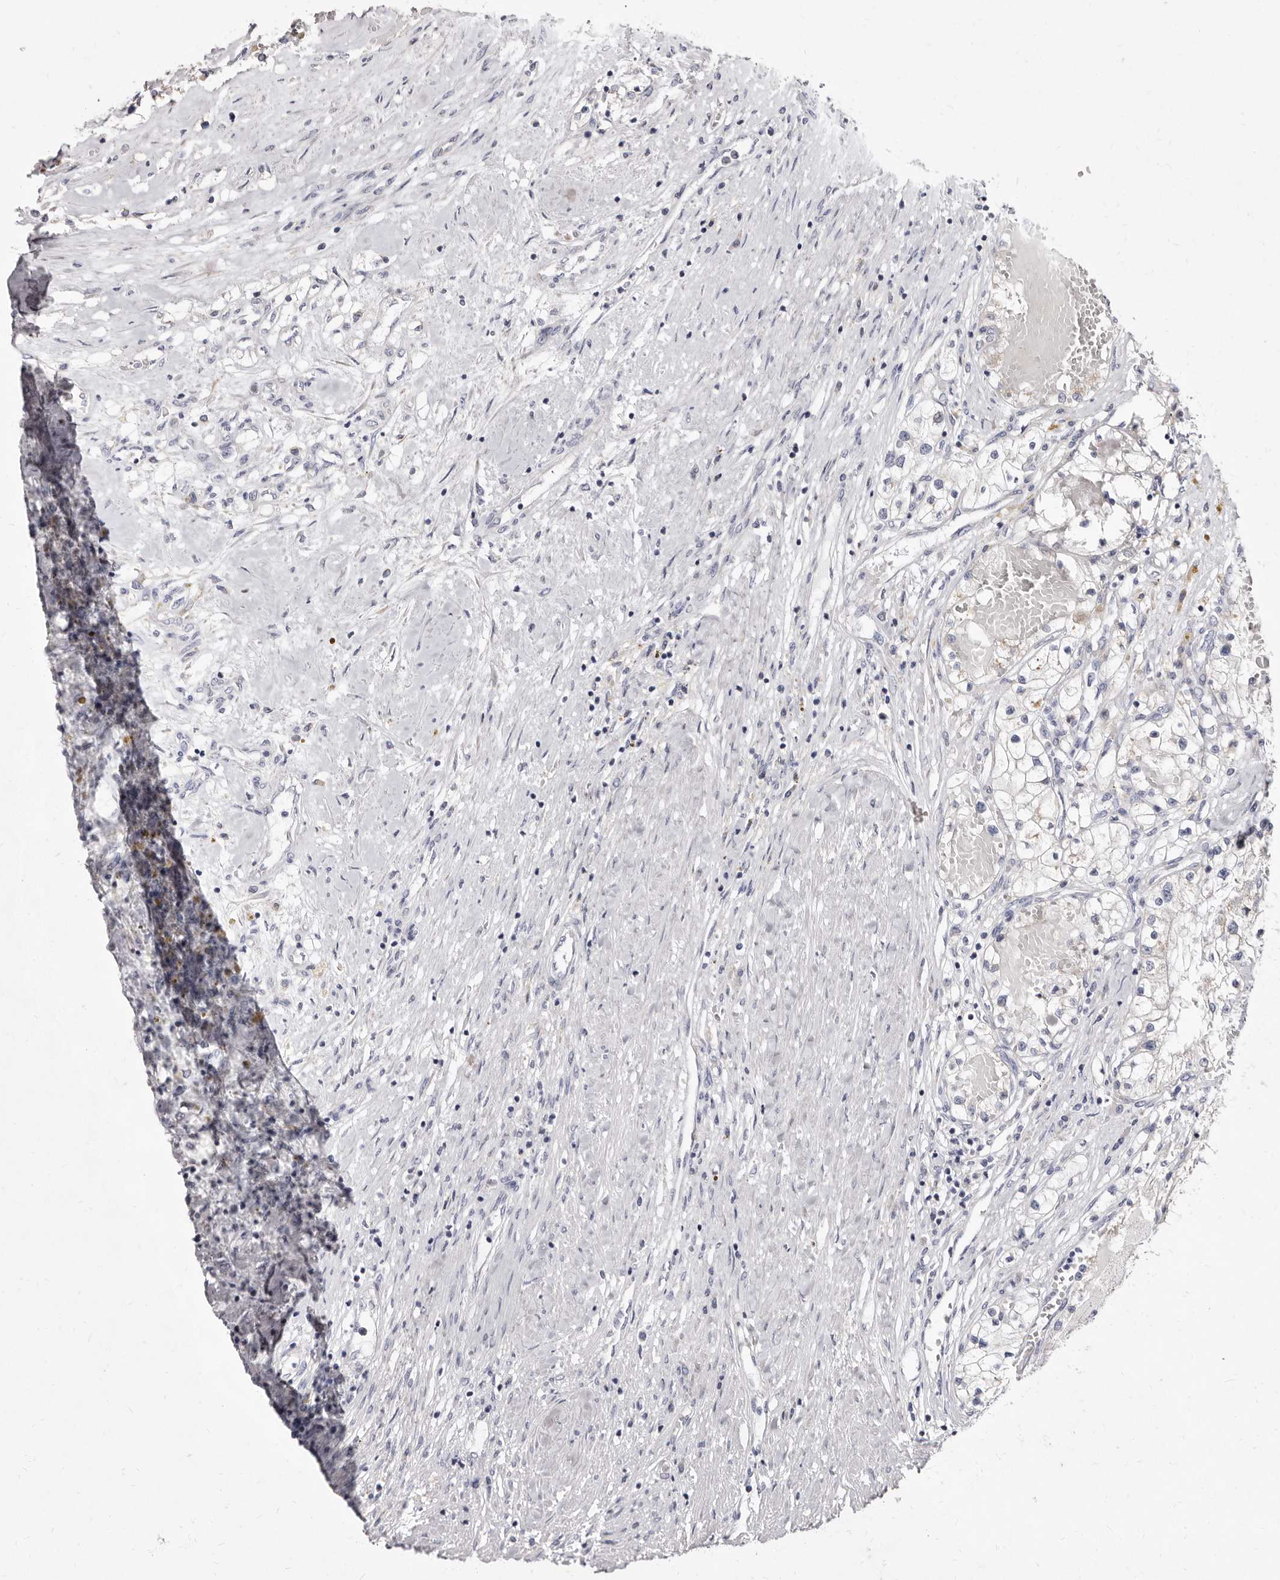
{"staining": {"intensity": "negative", "quantity": "none", "location": "none"}, "tissue": "renal cancer", "cell_type": "Tumor cells", "image_type": "cancer", "snomed": [{"axis": "morphology", "description": "Normal tissue, NOS"}, {"axis": "morphology", "description": "Adenocarcinoma, NOS"}, {"axis": "topography", "description": "Kidney"}], "caption": "High magnification brightfield microscopy of renal cancer stained with DAB (3,3'-diaminobenzidine) (brown) and counterstained with hematoxylin (blue): tumor cells show no significant positivity. (Stains: DAB (3,3'-diaminobenzidine) immunohistochemistry with hematoxylin counter stain, Microscopy: brightfield microscopy at high magnification).", "gene": "CYP2E1", "patient": {"sex": "male", "age": 68}}